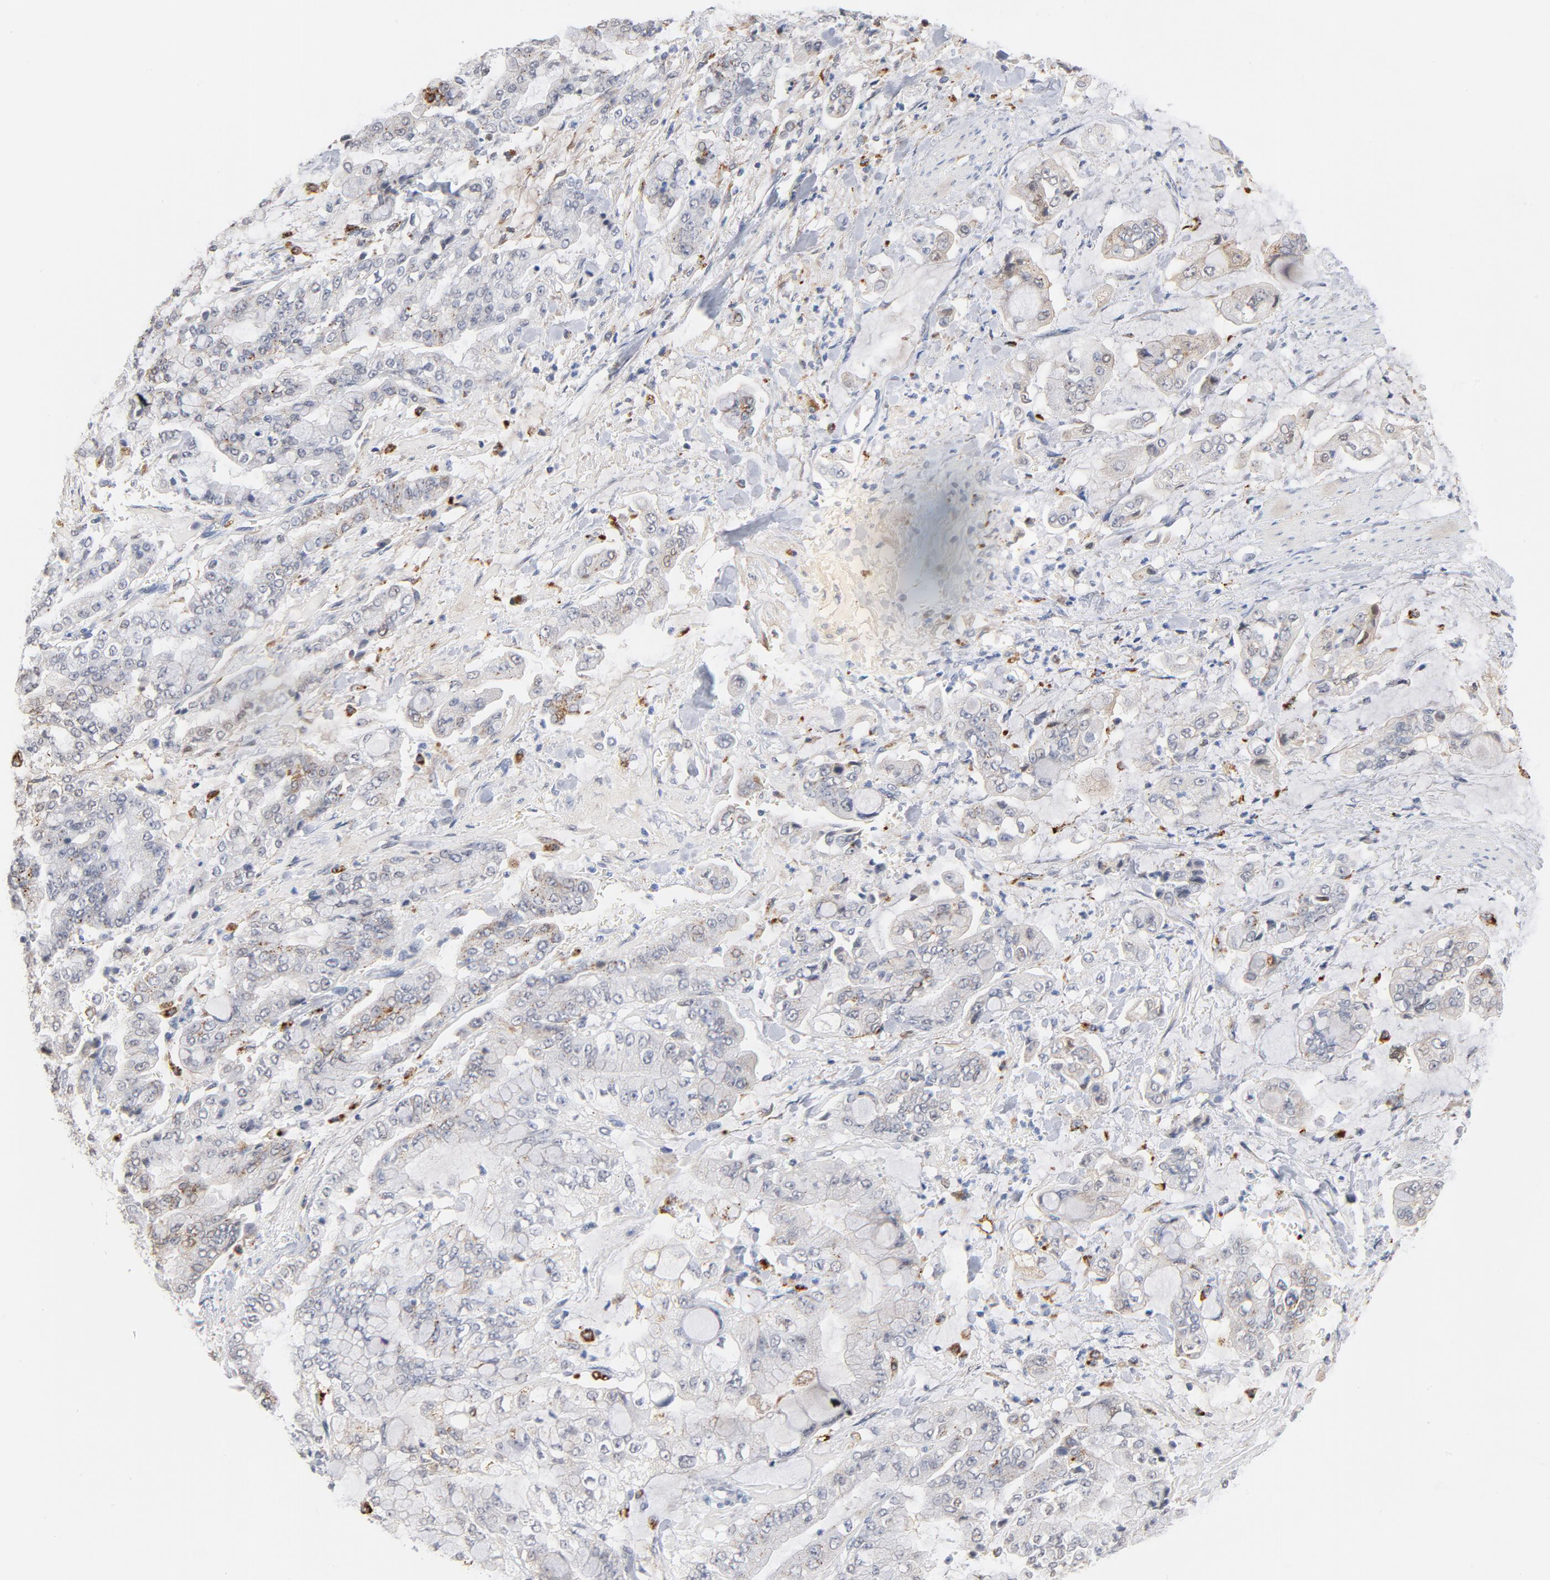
{"staining": {"intensity": "moderate", "quantity": "25%-75%", "location": "cytoplasmic/membranous"}, "tissue": "stomach cancer", "cell_type": "Tumor cells", "image_type": "cancer", "snomed": [{"axis": "morphology", "description": "Normal tissue, NOS"}, {"axis": "morphology", "description": "Adenocarcinoma, NOS"}, {"axis": "topography", "description": "Stomach, upper"}, {"axis": "topography", "description": "Stomach"}], "caption": "A histopathology image of stomach cancer (adenocarcinoma) stained for a protein reveals moderate cytoplasmic/membranous brown staining in tumor cells.", "gene": "LTBP2", "patient": {"sex": "male", "age": 76}}